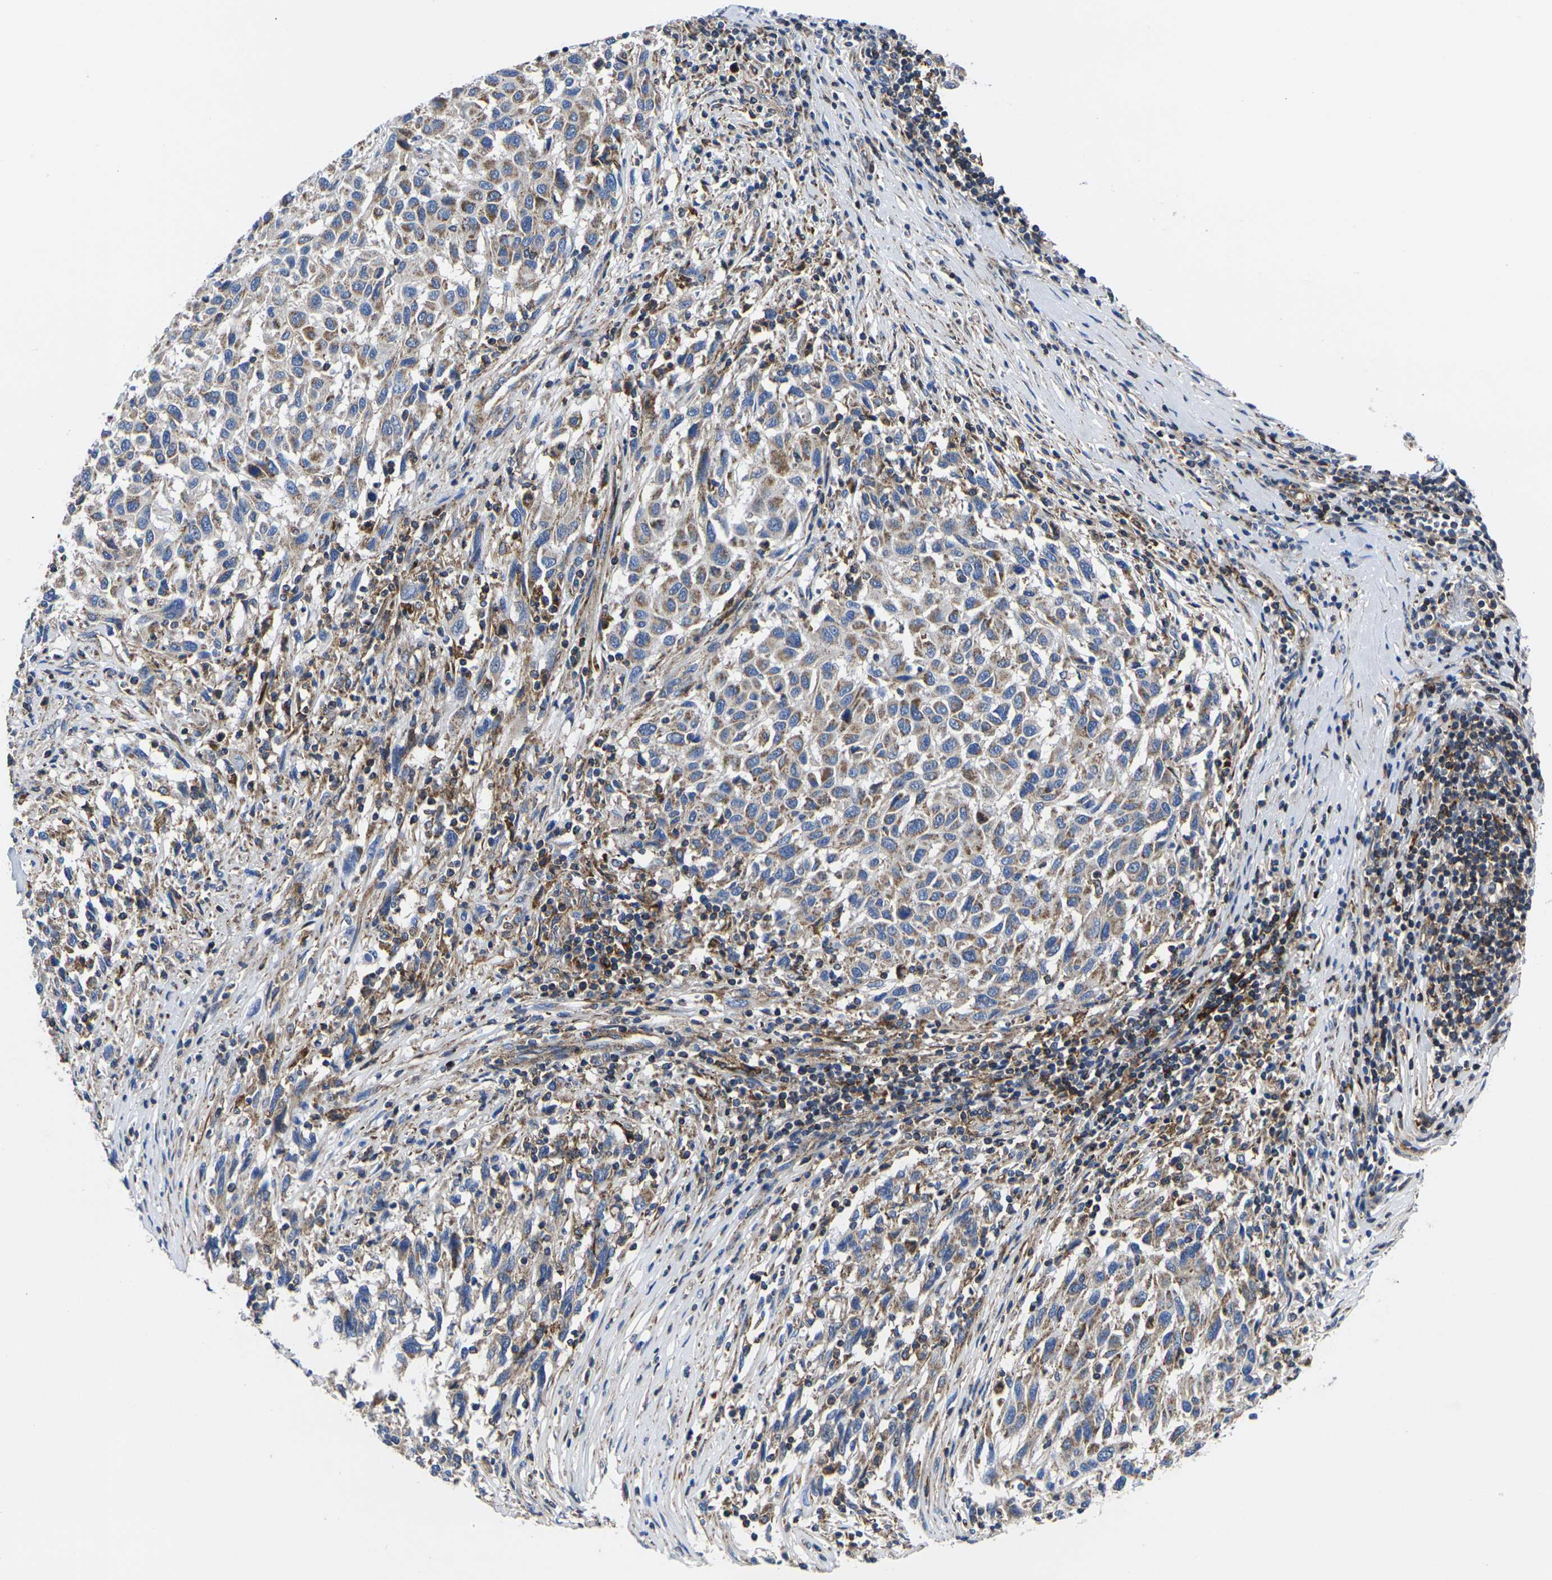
{"staining": {"intensity": "weak", "quantity": ">75%", "location": "cytoplasmic/membranous"}, "tissue": "melanoma", "cell_type": "Tumor cells", "image_type": "cancer", "snomed": [{"axis": "morphology", "description": "Malignant melanoma, Metastatic site"}, {"axis": "topography", "description": "Lymph node"}], "caption": "Malignant melanoma (metastatic site) stained with a protein marker exhibits weak staining in tumor cells.", "gene": "GPR4", "patient": {"sex": "male", "age": 61}}